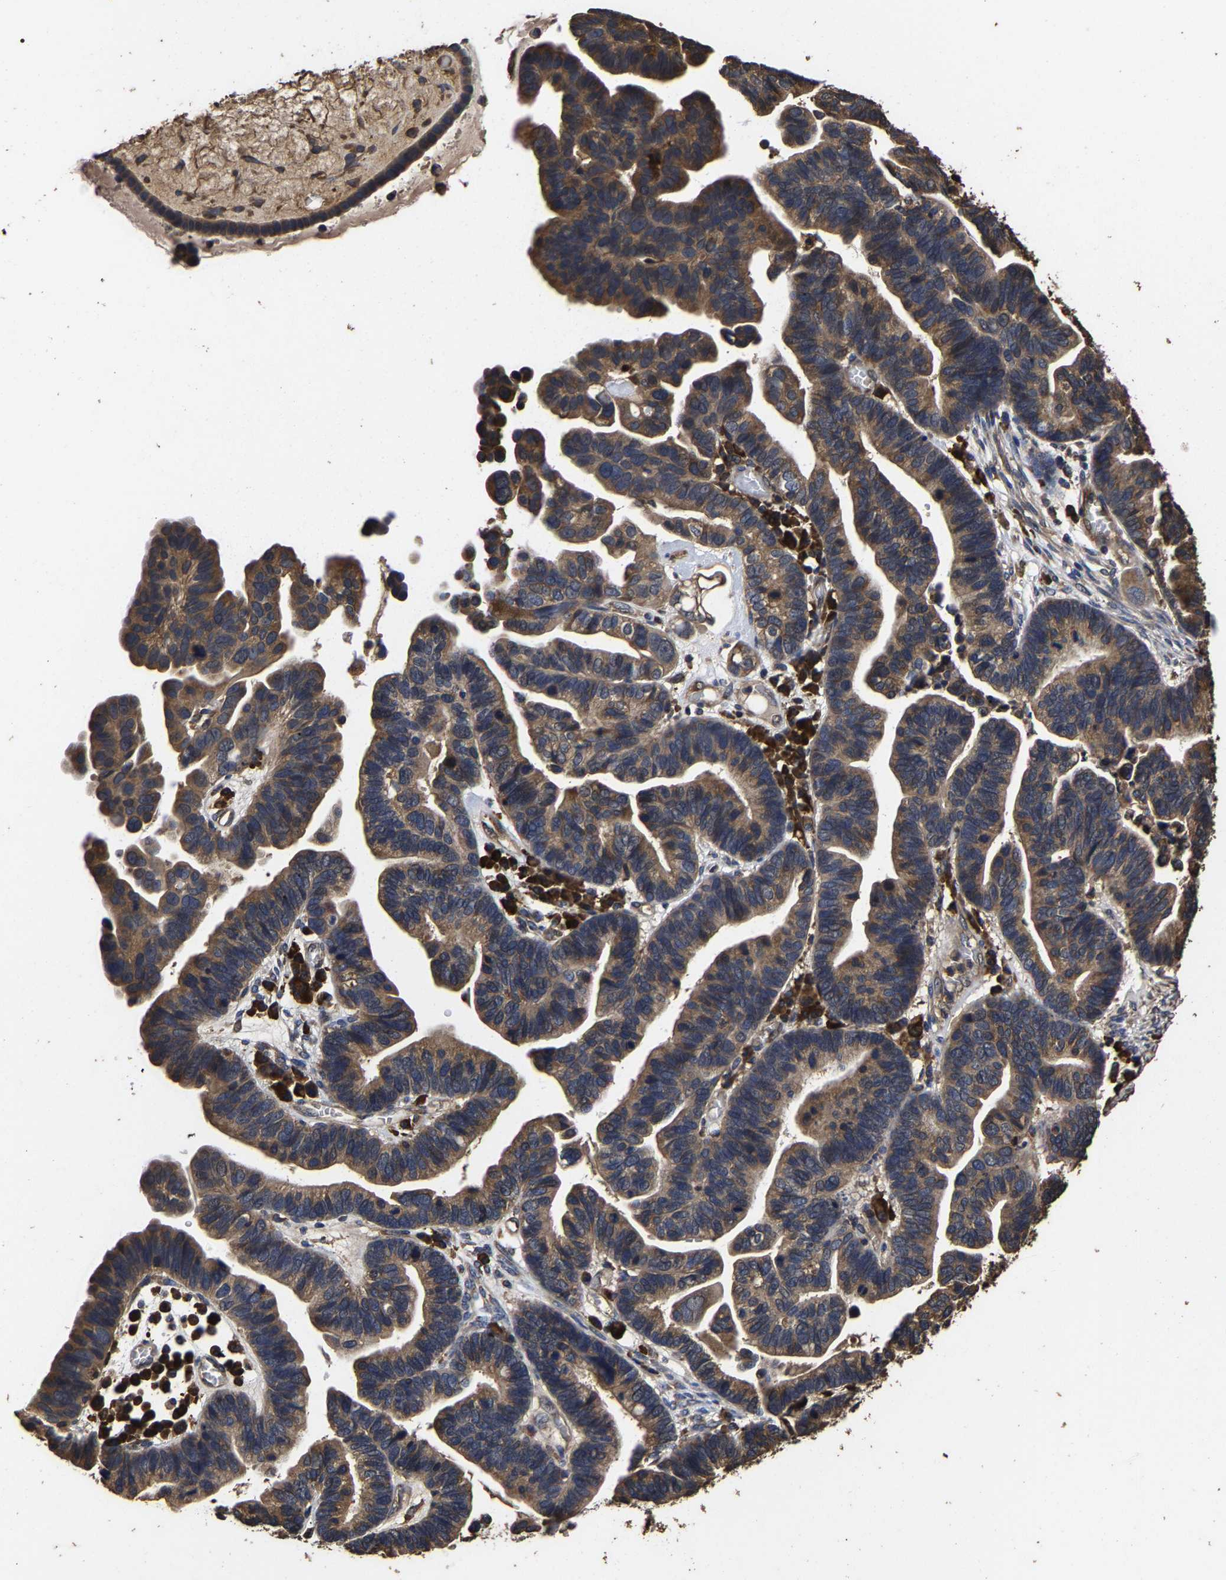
{"staining": {"intensity": "moderate", "quantity": ">75%", "location": "cytoplasmic/membranous"}, "tissue": "ovarian cancer", "cell_type": "Tumor cells", "image_type": "cancer", "snomed": [{"axis": "morphology", "description": "Cystadenocarcinoma, serous, NOS"}, {"axis": "topography", "description": "Ovary"}], "caption": "Immunohistochemistry staining of ovarian cancer, which reveals medium levels of moderate cytoplasmic/membranous staining in approximately >75% of tumor cells indicating moderate cytoplasmic/membranous protein positivity. The staining was performed using DAB (3,3'-diaminobenzidine) (brown) for protein detection and nuclei were counterstained in hematoxylin (blue).", "gene": "ITCH", "patient": {"sex": "female", "age": 56}}